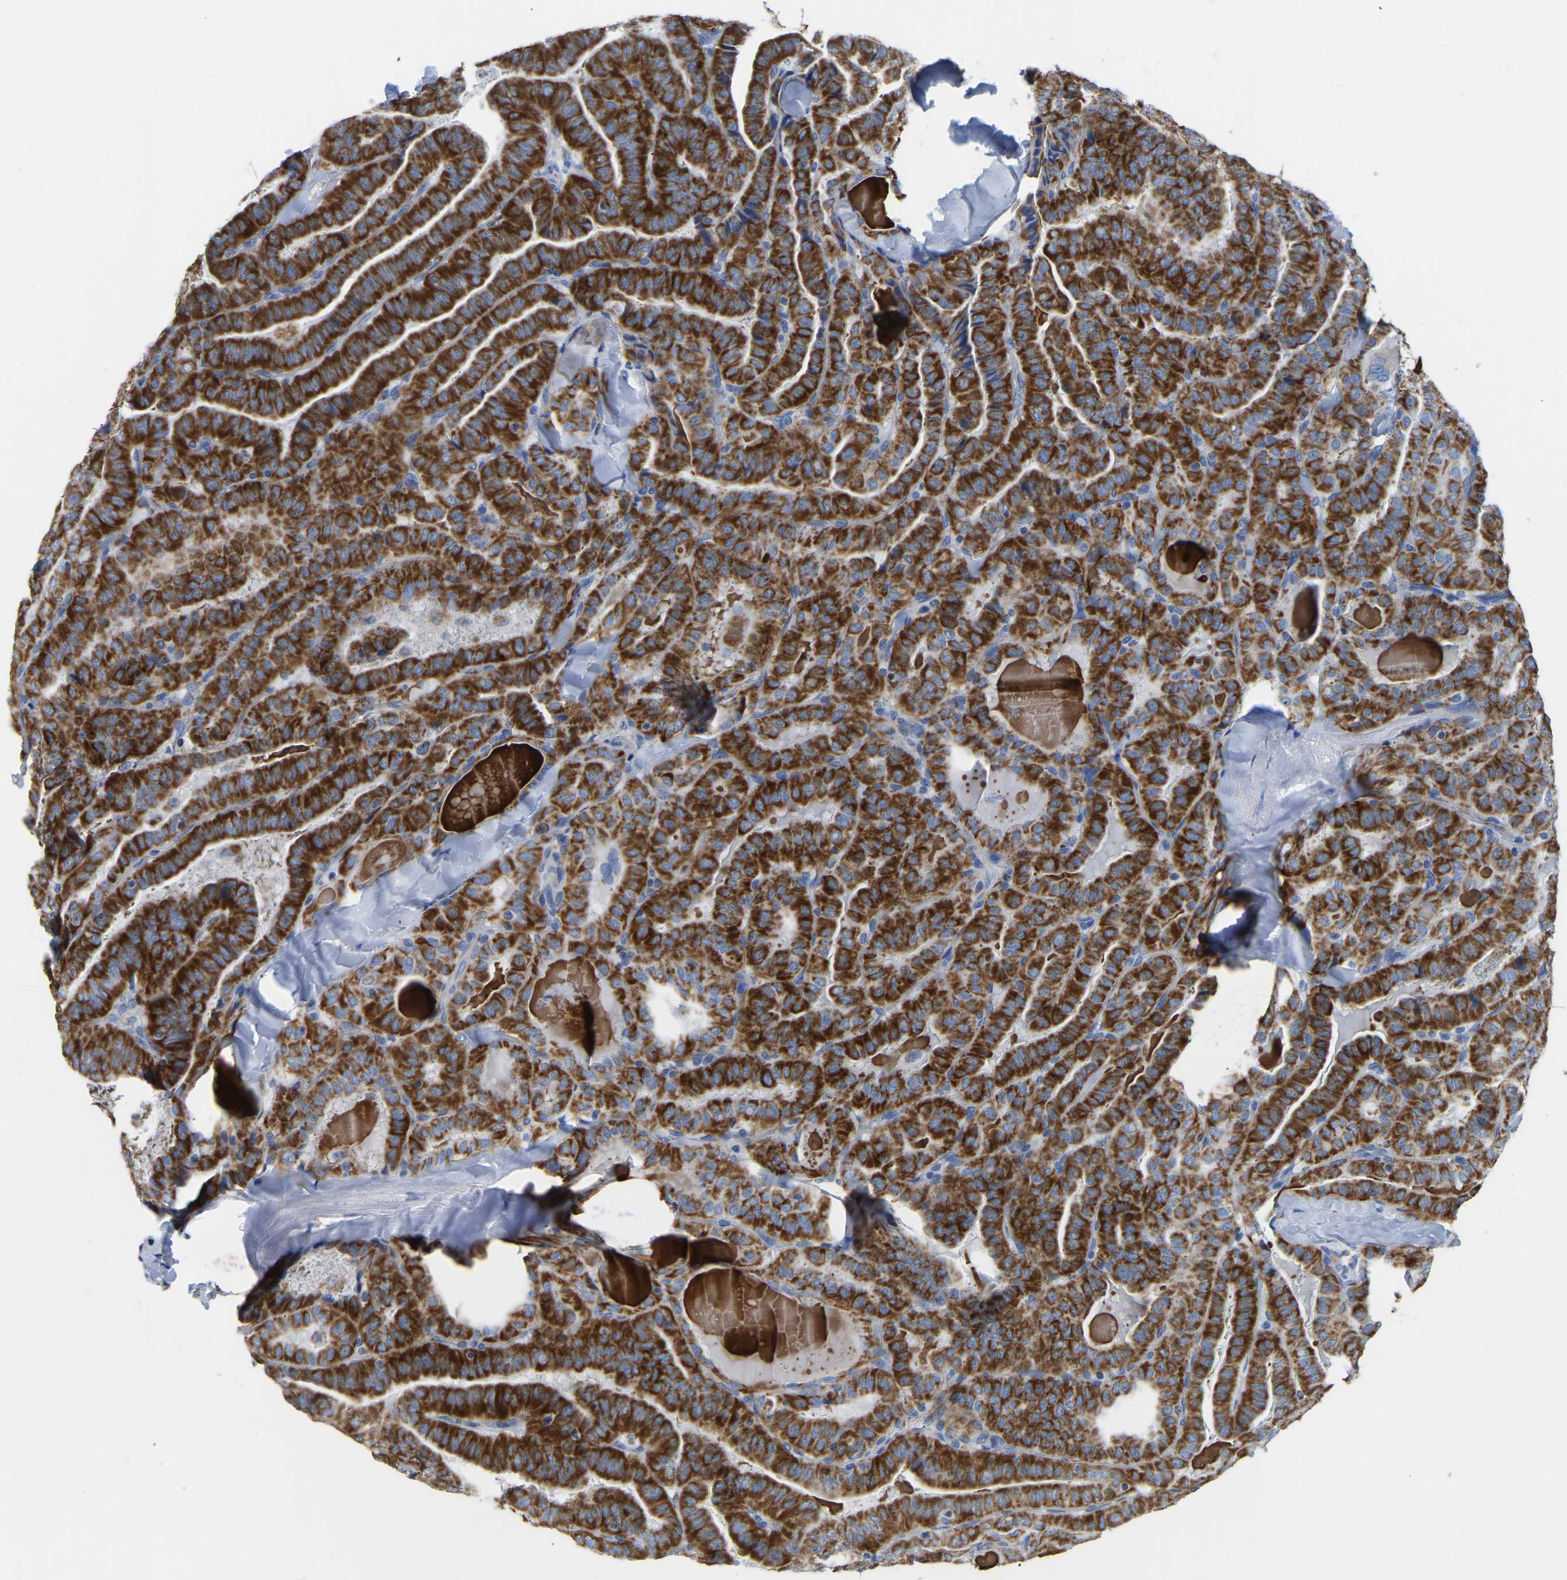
{"staining": {"intensity": "strong", "quantity": ">75%", "location": "cytoplasmic/membranous"}, "tissue": "thyroid cancer", "cell_type": "Tumor cells", "image_type": "cancer", "snomed": [{"axis": "morphology", "description": "Papillary adenocarcinoma, NOS"}, {"axis": "topography", "description": "Thyroid gland"}], "caption": "Immunohistochemical staining of papillary adenocarcinoma (thyroid) demonstrates high levels of strong cytoplasmic/membranous positivity in approximately >75% of tumor cells.", "gene": "ETFA", "patient": {"sex": "male", "age": 77}}